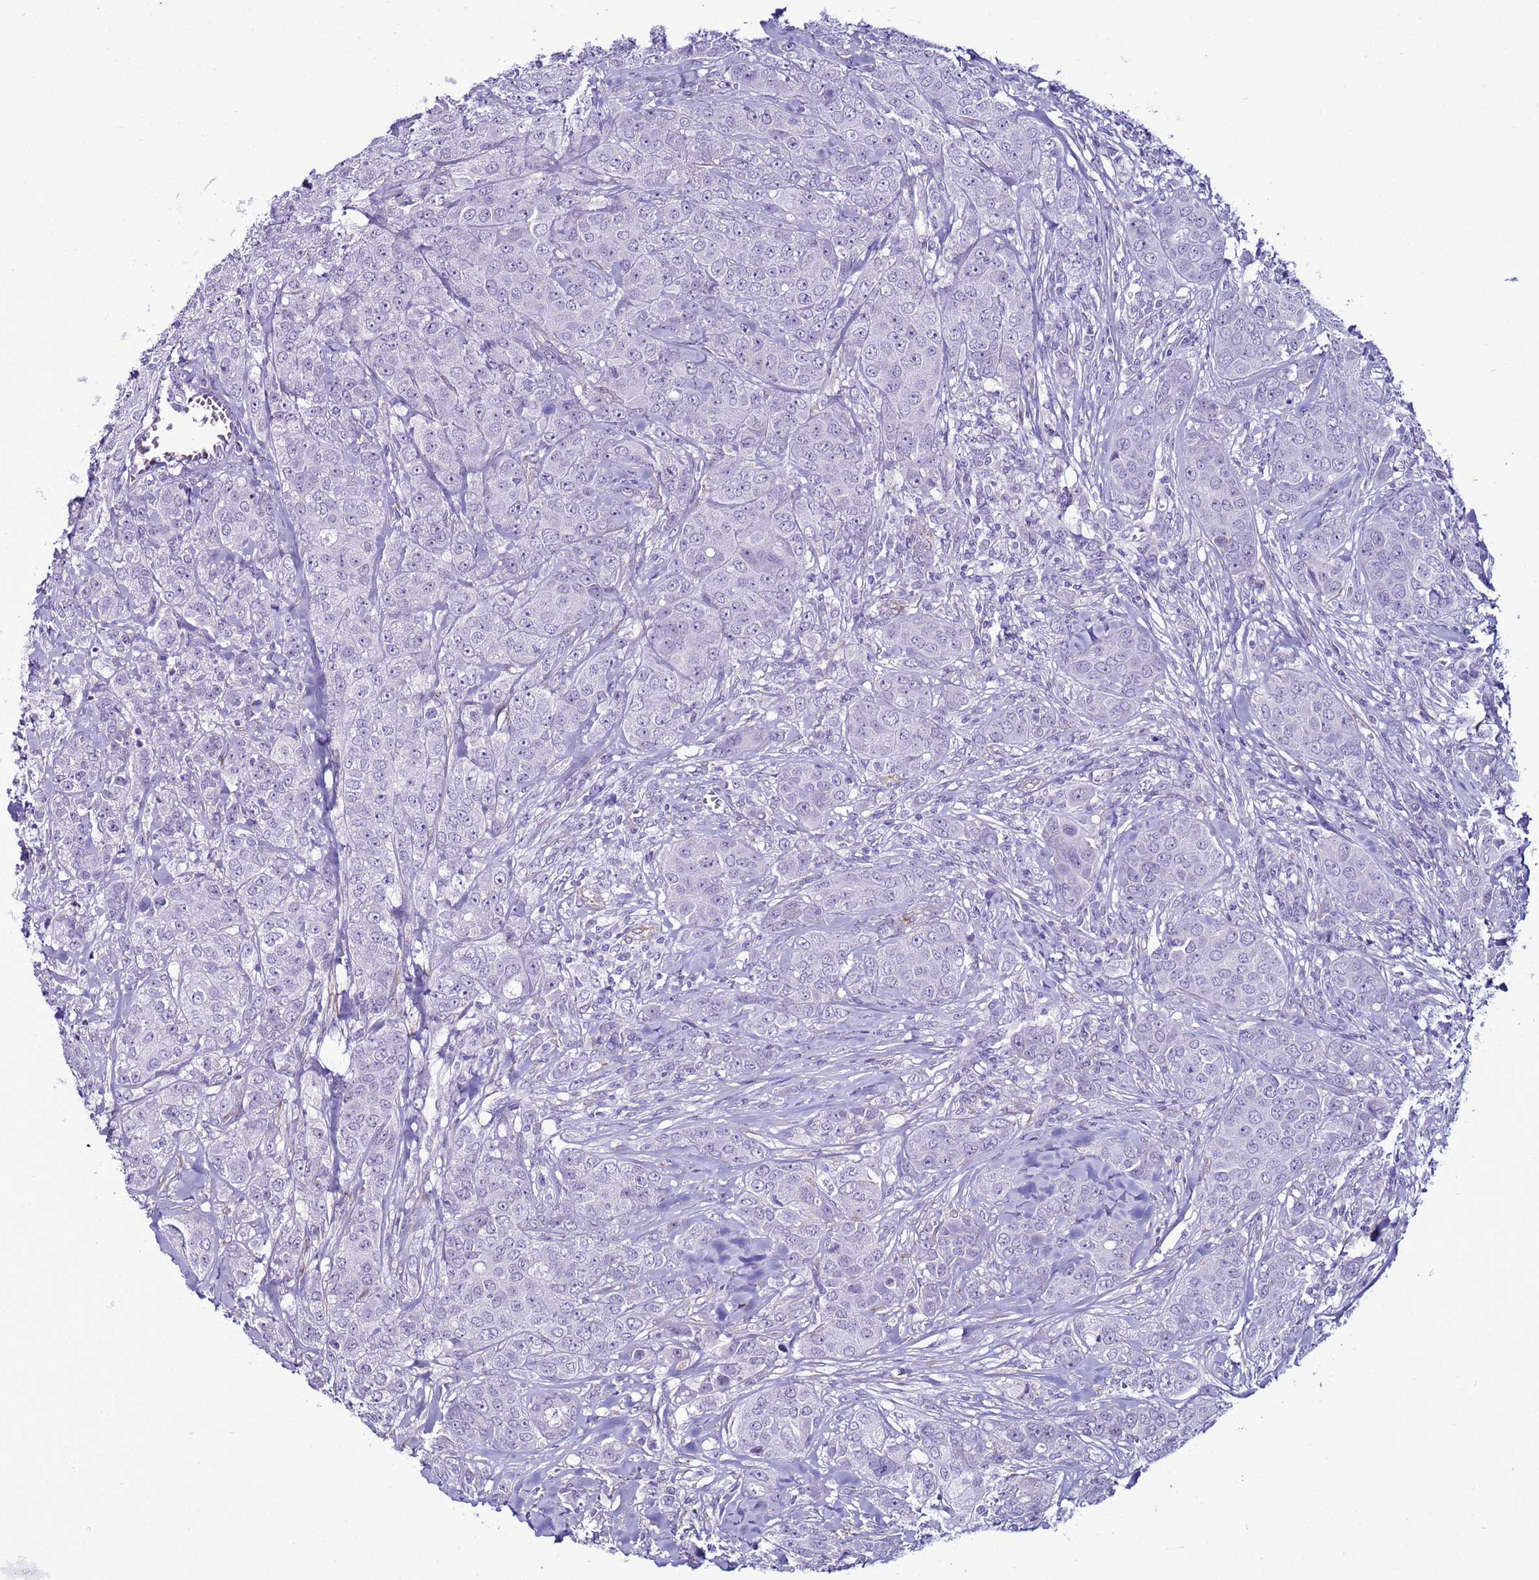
{"staining": {"intensity": "negative", "quantity": "none", "location": "none"}, "tissue": "breast cancer", "cell_type": "Tumor cells", "image_type": "cancer", "snomed": [{"axis": "morphology", "description": "Duct carcinoma"}, {"axis": "topography", "description": "Breast"}], "caption": "Tumor cells show no significant protein staining in invasive ductal carcinoma (breast).", "gene": "LRRC10B", "patient": {"sex": "female", "age": 43}}